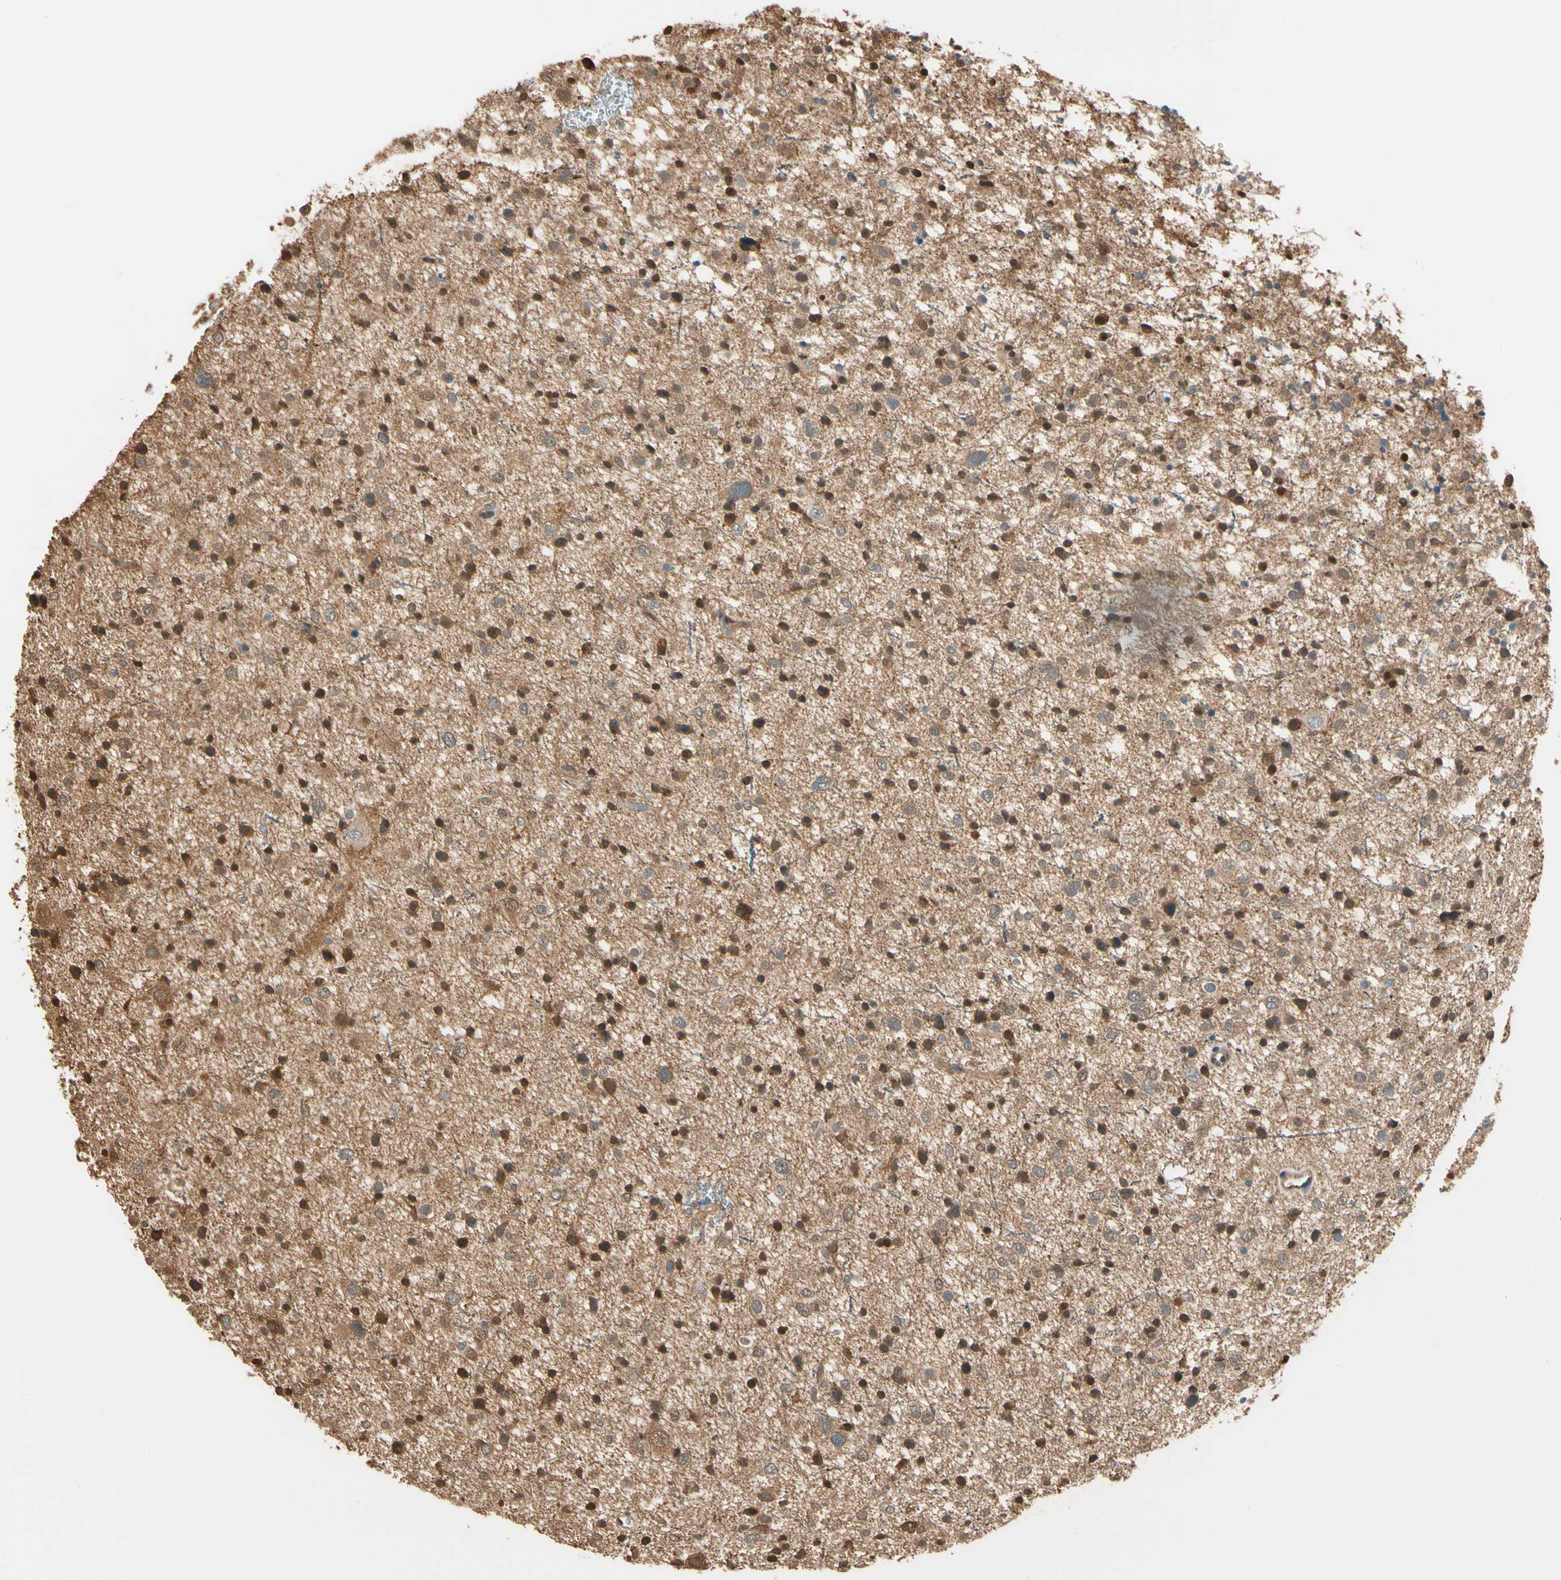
{"staining": {"intensity": "moderate", "quantity": ">75%", "location": "cytoplasmic/membranous,nuclear"}, "tissue": "glioma", "cell_type": "Tumor cells", "image_type": "cancer", "snomed": [{"axis": "morphology", "description": "Glioma, malignant, Low grade"}, {"axis": "topography", "description": "Brain"}], "caption": "Brown immunohistochemical staining in human glioma exhibits moderate cytoplasmic/membranous and nuclear staining in approximately >75% of tumor cells.", "gene": "PNCK", "patient": {"sex": "female", "age": 37}}